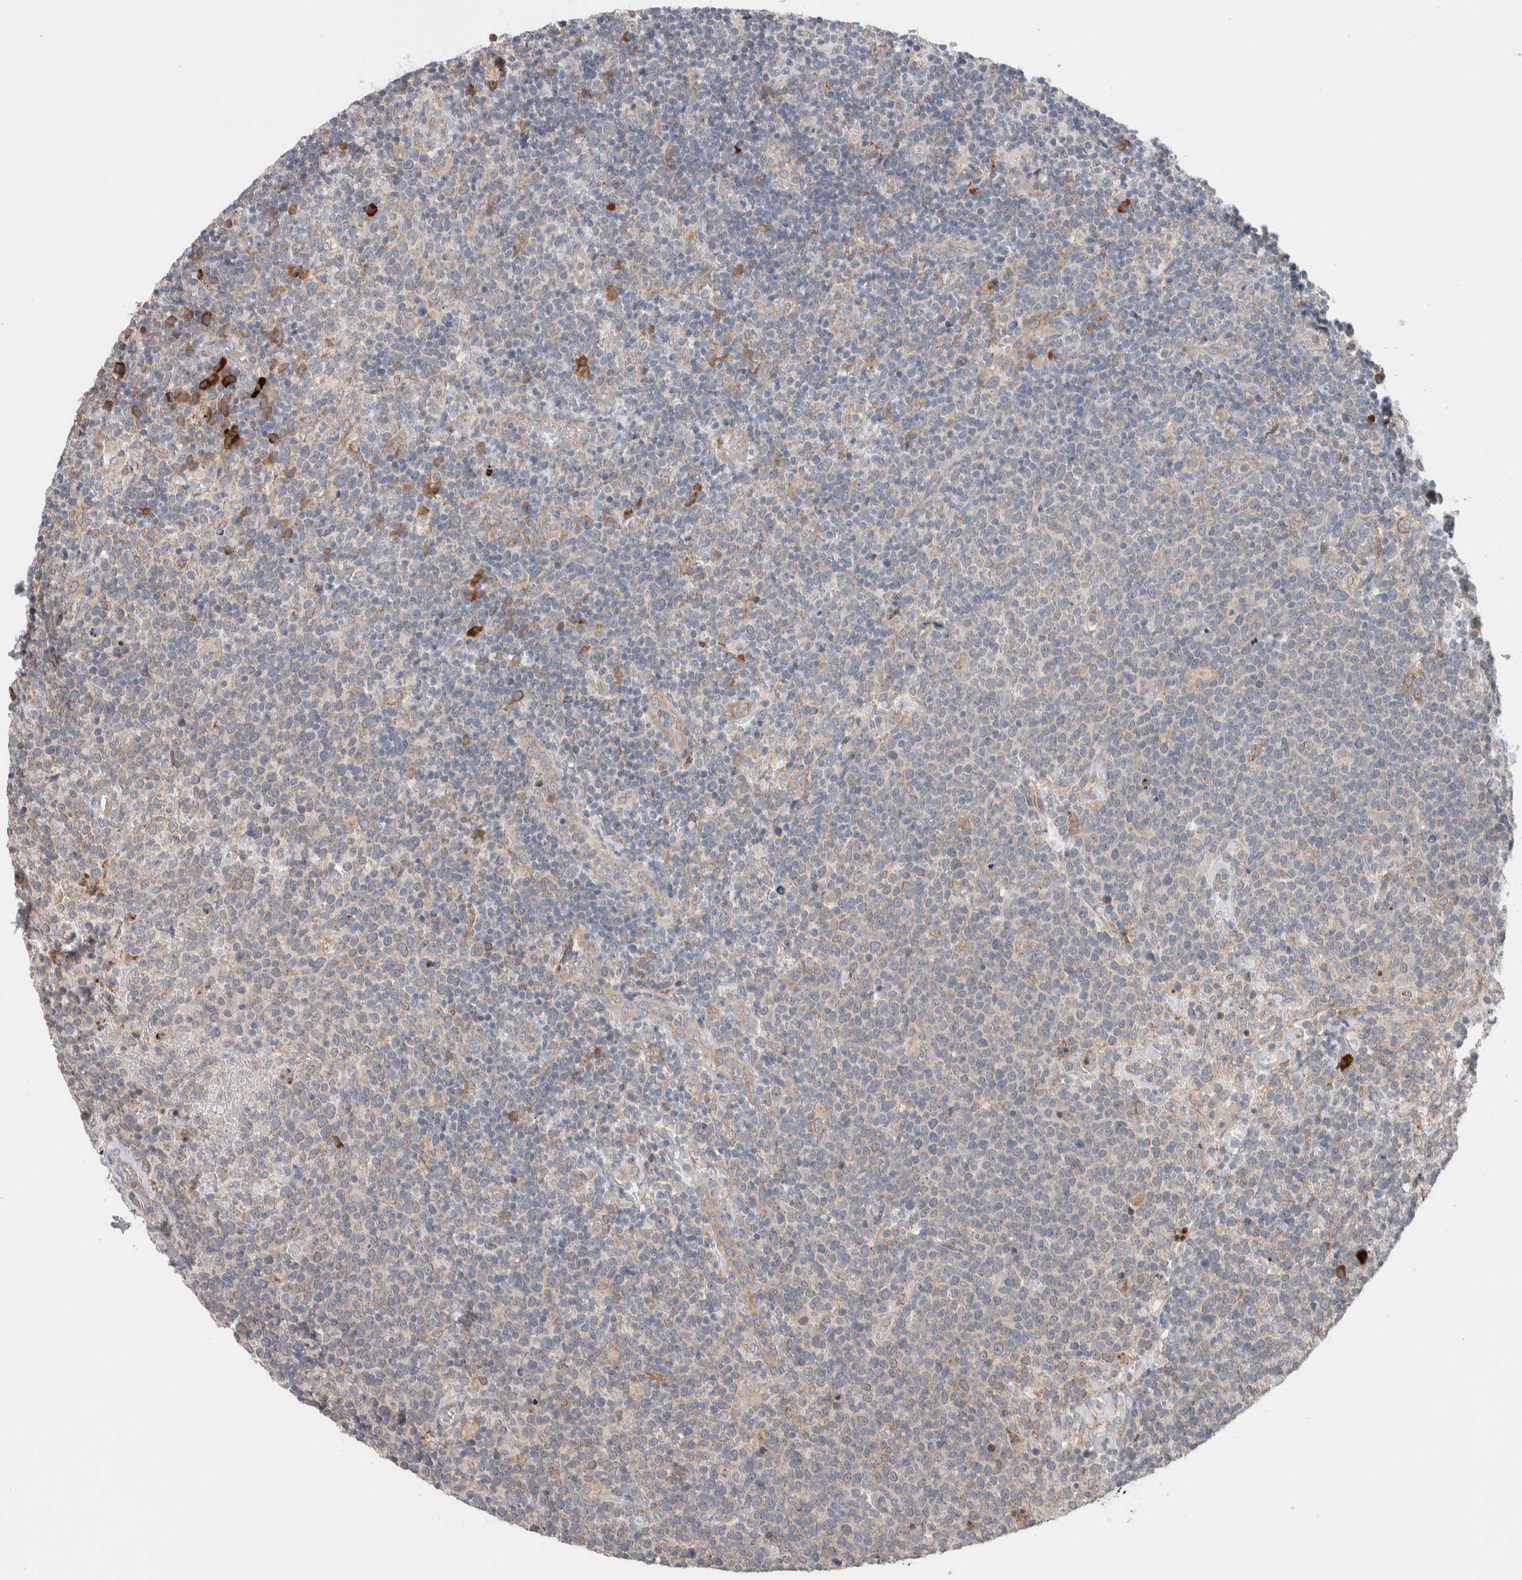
{"staining": {"intensity": "weak", "quantity": "<25%", "location": "cytoplasmic/membranous"}, "tissue": "lymphoma", "cell_type": "Tumor cells", "image_type": "cancer", "snomed": [{"axis": "morphology", "description": "Malignant lymphoma, non-Hodgkin's type, High grade"}, {"axis": "topography", "description": "Lymph node"}], "caption": "An immunohistochemistry (IHC) histopathology image of high-grade malignant lymphoma, non-Hodgkin's type is shown. There is no staining in tumor cells of high-grade malignant lymphoma, non-Hodgkin's type.", "gene": "ADCY8", "patient": {"sex": "male", "age": 61}}